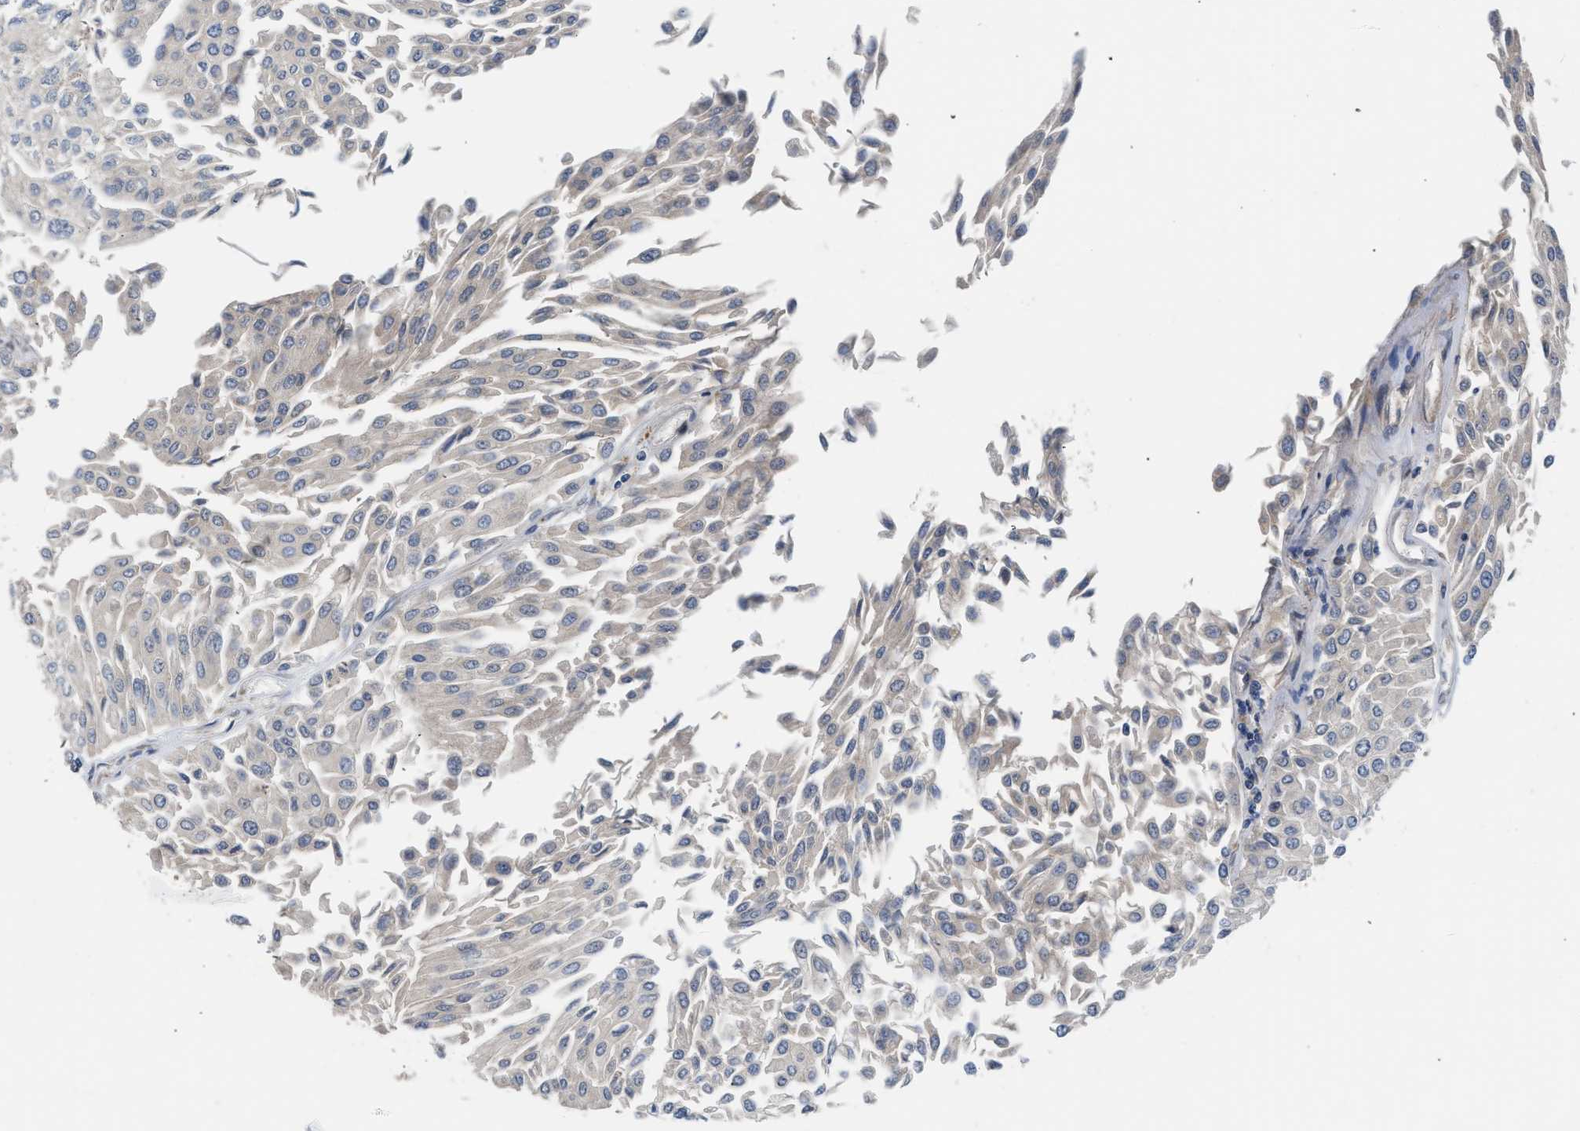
{"staining": {"intensity": "negative", "quantity": "none", "location": "none"}, "tissue": "urothelial cancer", "cell_type": "Tumor cells", "image_type": "cancer", "snomed": [{"axis": "morphology", "description": "Urothelial carcinoma, Low grade"}, {"axis": "topography", "description": "Urinary bladder"}], "caption": "Immunohistochemistry histopathology image of neoplastic tissue: human low-grade urothelial carcinoma stained with DAB (3,3'-diaminobenzidine) shows no significant protein staining in tumor cells.", "gene": "POLG2", "patient": {"sex": "male", "age": 67}}